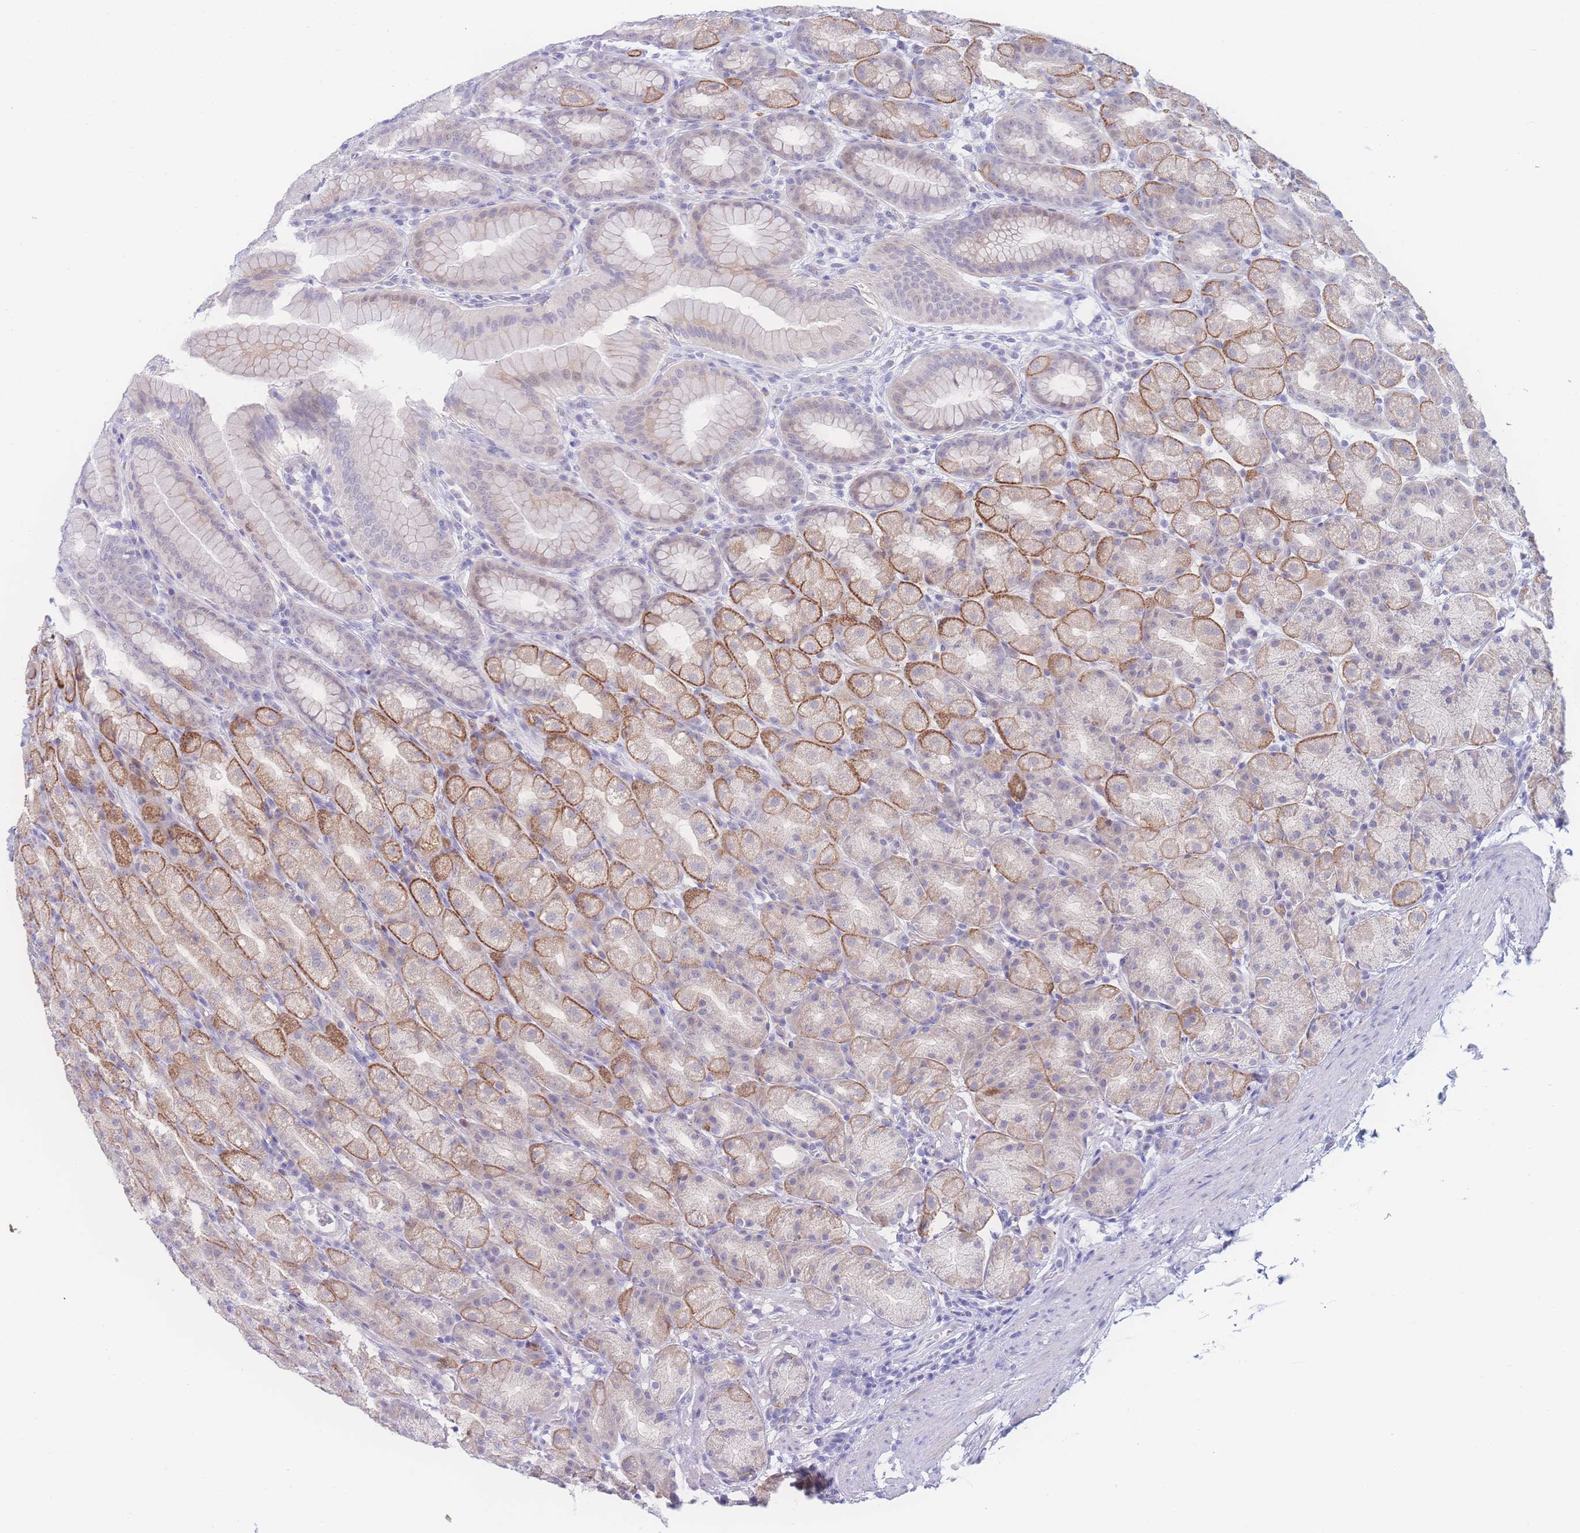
{"staining": {"intensity": "moderate", "quantity": "25%-75%", "location": "cytoplasmic/membranous"}, "tissue": "stomach", "cell_type": "Glandular cells", "image_type": "normal", "snomed": [{"axis": "morphology", "description": "Normal tissue, NOS"}, {"axis": "topography", "description": "Stomach, upper"}, {"axis": "topography", "description": "Stomach"}], "caption": "This is an image of immunohistochemistry staining of unremarkable stomach, which shows moderate positivity in the cytoplasmic/membranous of glandular cells.", "gene": "PRSS22", "patient": {"sex": "male", "age": 68}}